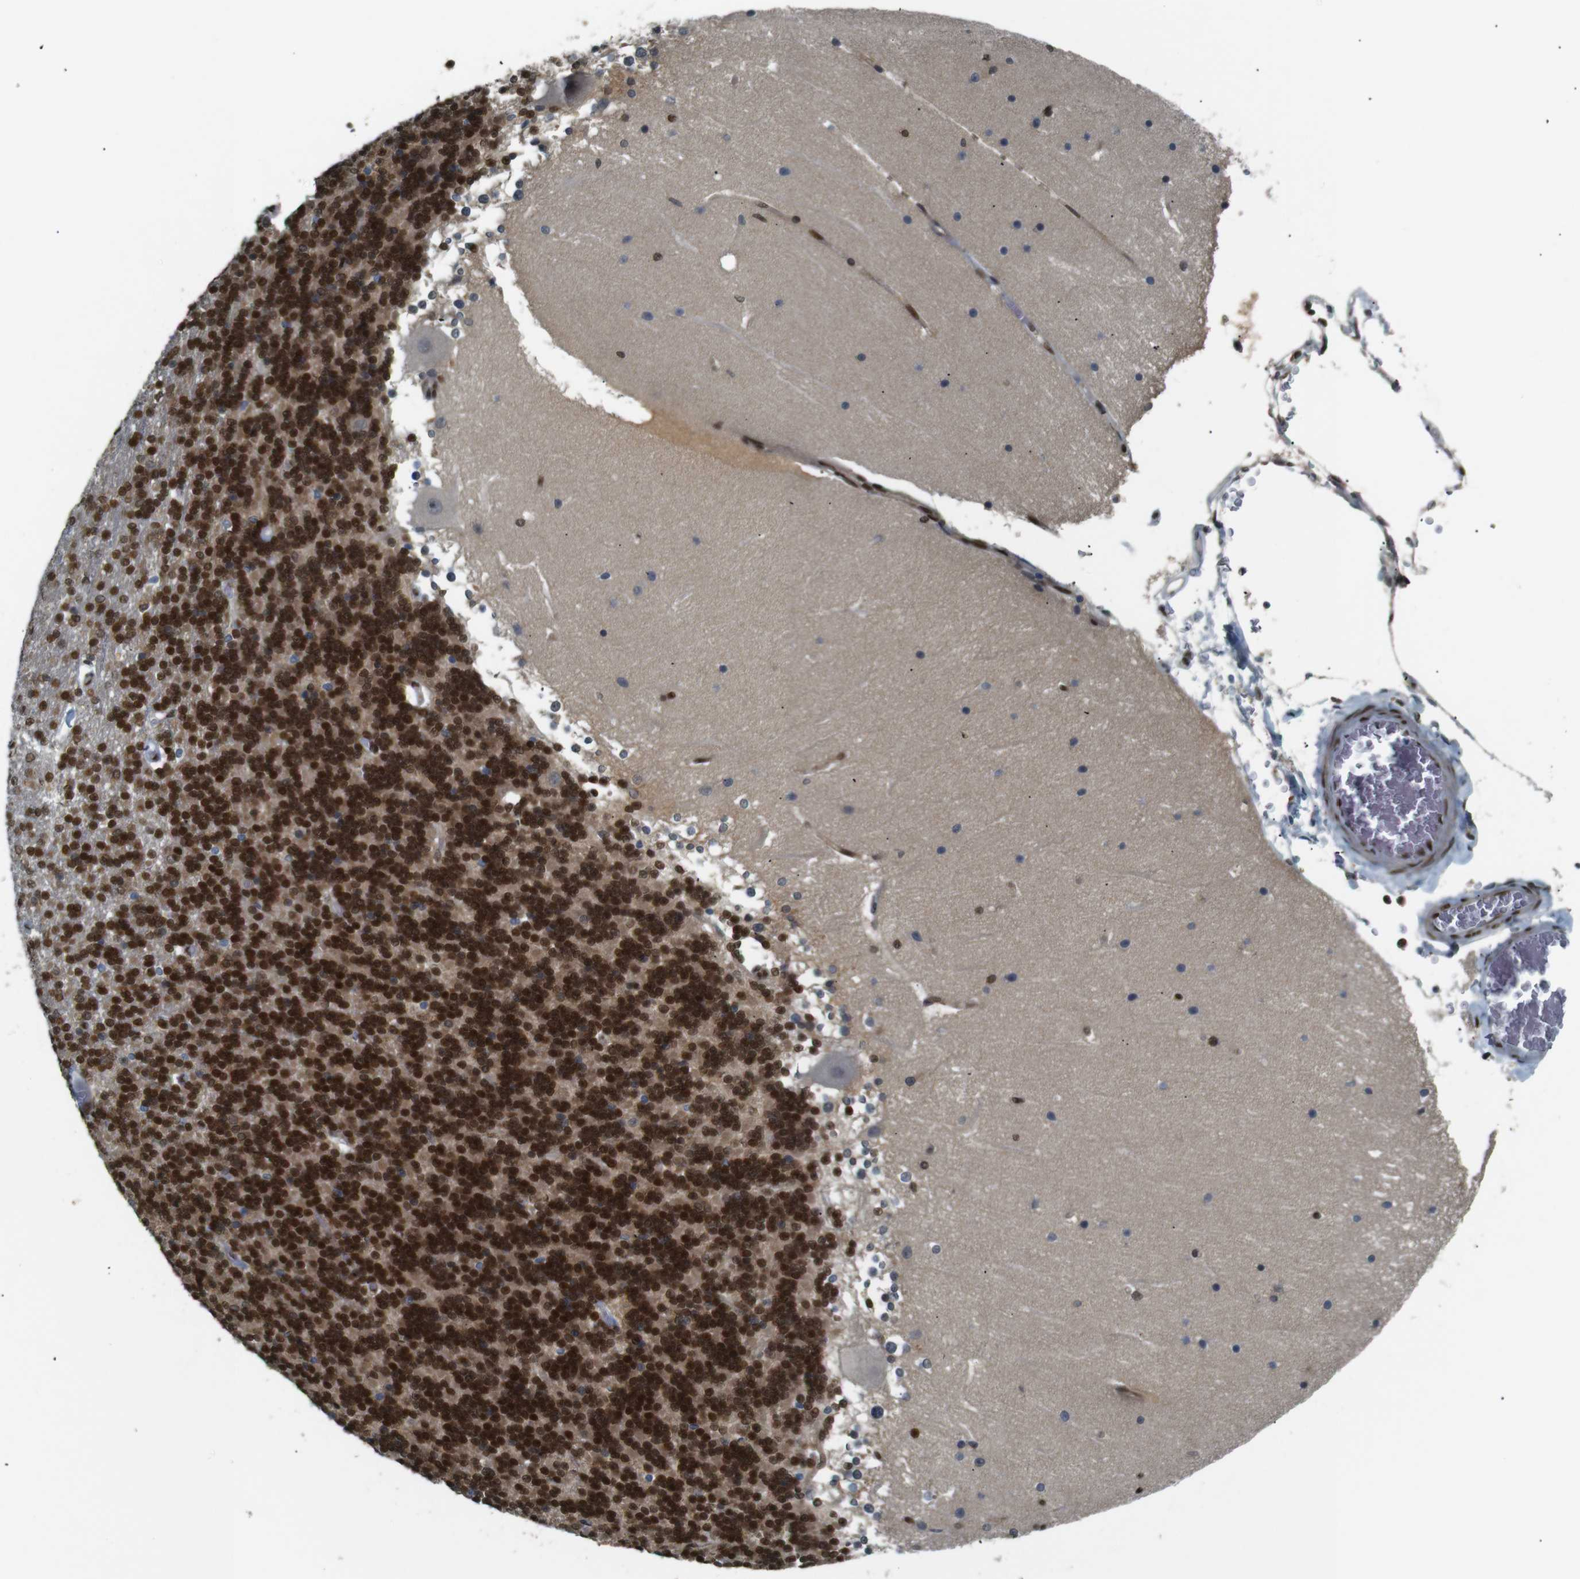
{"staining": {"intensity": "strong", "quantity": ">75%", "location": "cytoplasmic/membranous,nuclear"}, "tissue": "cerebellum", "cell_type": "Cells in granular layer", "image_type": "normal", "snomed": [{"axis": "morphology", "description": "Normal tissue, NOS"}, {"axis": "topography", "description": "Cerebellum"}], "caption": "Immunohistochemical staining of benign human cerebellum demonstrates high levels of strong cytoplasmic/membranous,nuclear staining in approximately >75% of cells in granular layer.", "gene": "NHEJ1", "patient": {"sex": "female", "age": 19}}